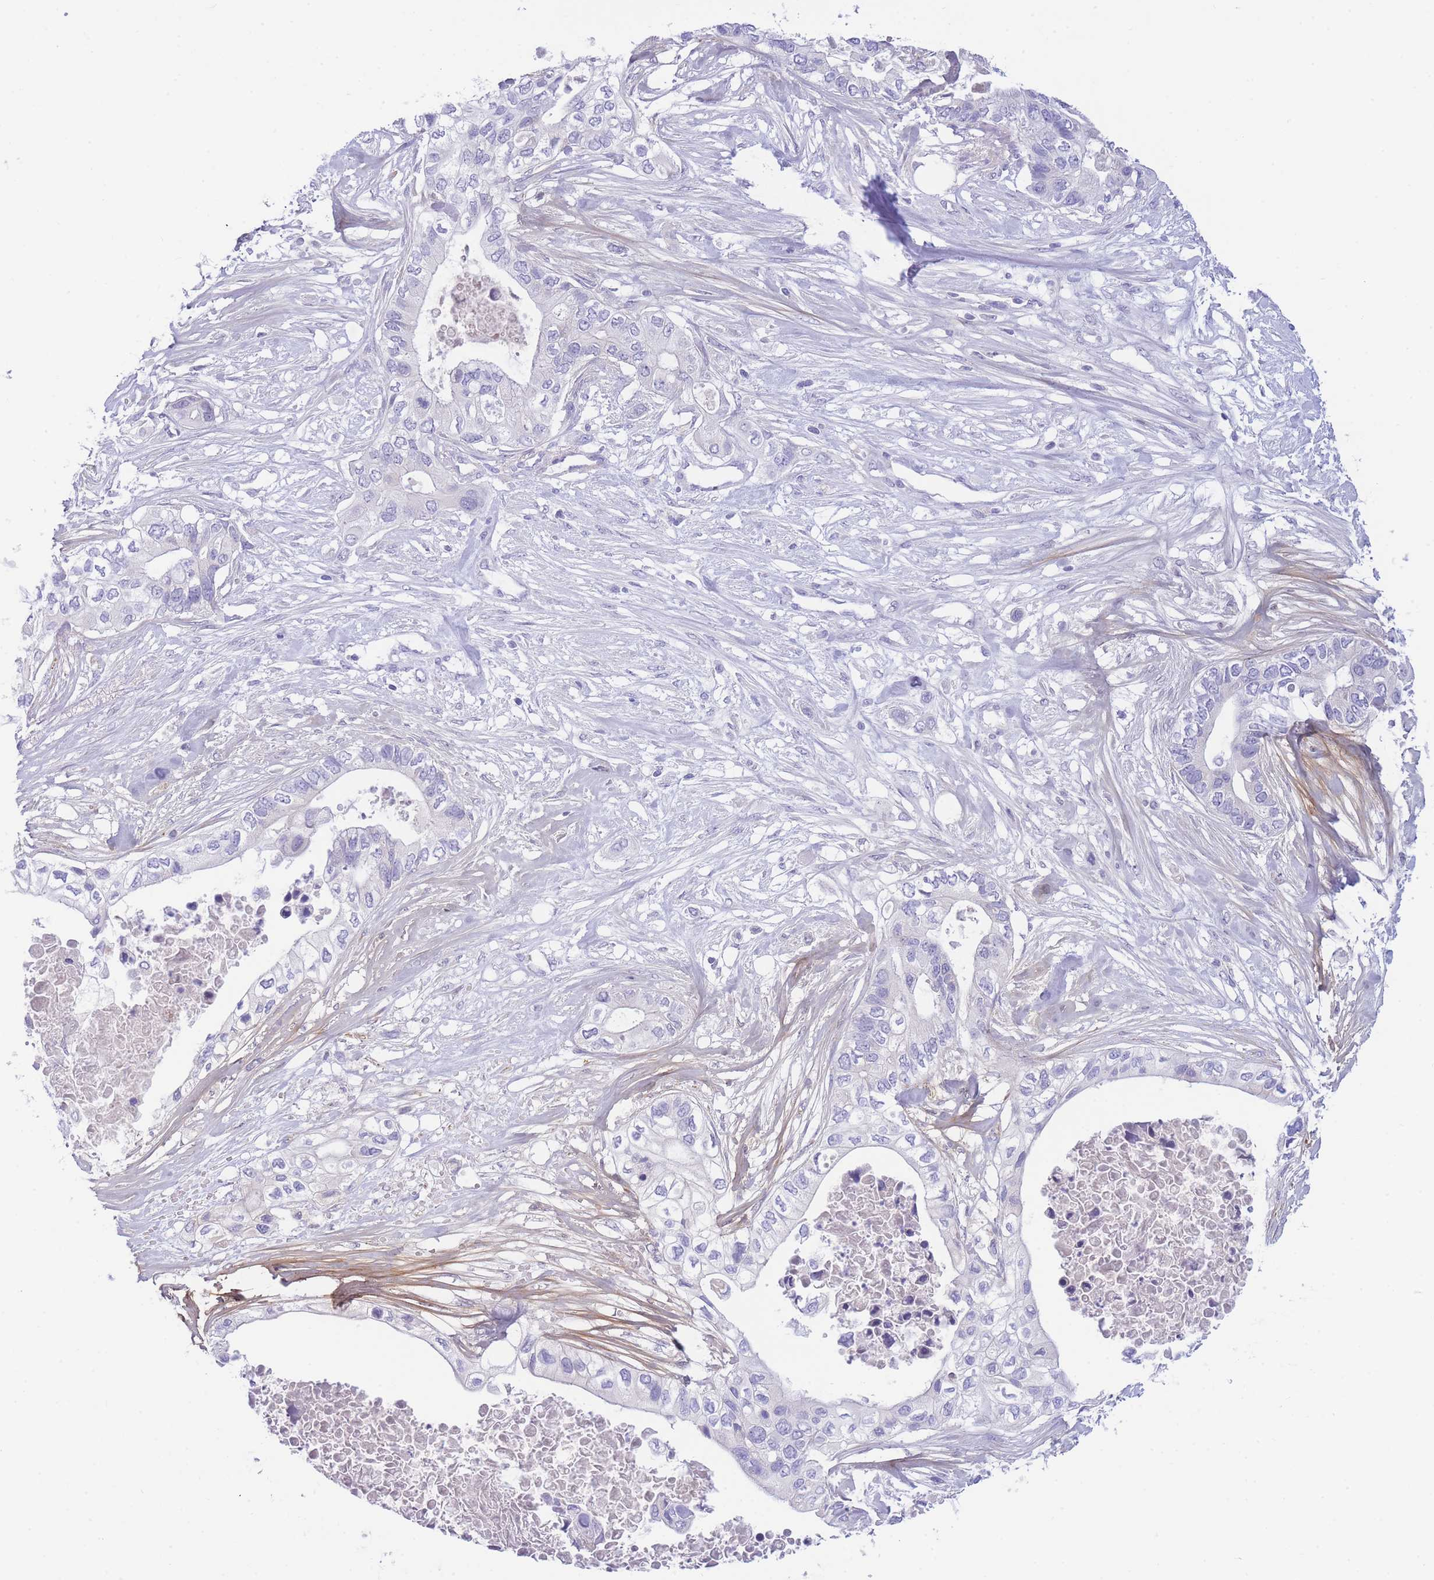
{"staining": {"intensity": "negative", "quantity": "none", "location": "none"}, "tissue": "pancreatic cancer", "cell_type": "Tumor cells", "image_type": "cancer", "snomed": [{"axis": "morphology", "description": "Adenocarcinoma, NOS"}, {"axis": "topography", "description": "Pancreas"}], "caption": "High magnification brightfield microscopy of pancreatic adenocarcinoma stained with DAB (3,3'-diaminobenzidine) (brown) and counterstained with hematoxylin (blue): tumor cells show no significant staining.", "gene": "PCDHB3", "patient": {"sex": "female", "age": 63}}